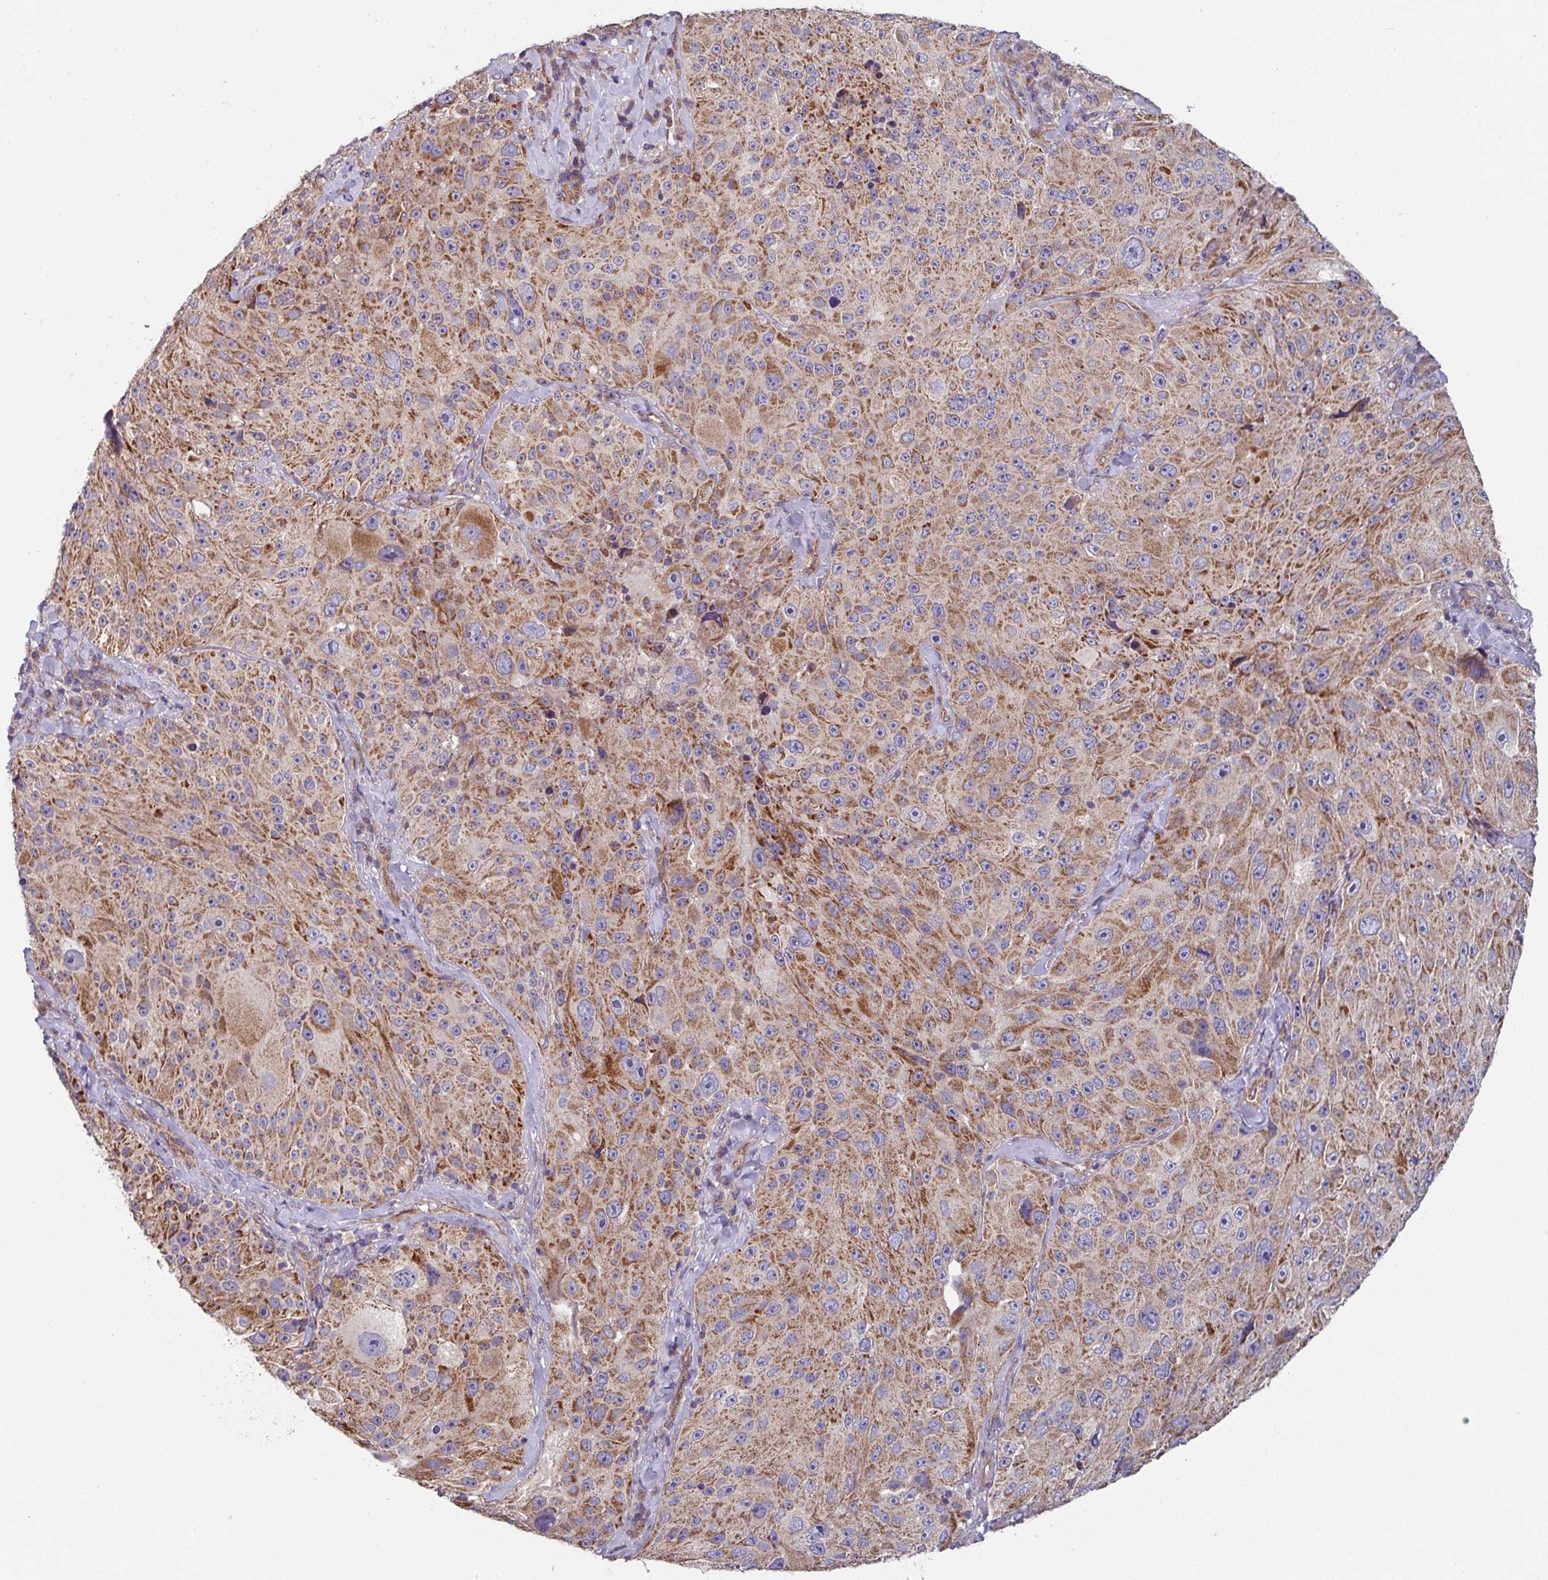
{"staining": {"intensity": "moderate", "quantity": ">75%", "location": "cytoplasmic/membranous"}, "tissue": "melanoma", "cell_type": "Tumor cells", "image_type": "cancer", "snomed": [{"axis": "morphology", "description": "Malignant melanoma, Metastatic site"}, {"axis": "topography", "description": "Lymph node"}], "caption": "IHC of human malignant melanoma (metastatic site) reveals medium levels of moderate cytoplasmic/membranous expression in approximately >75% of tumor cells.", "gene": "DCAF12L2", "patient": {"sex": "male", "age": 62}}